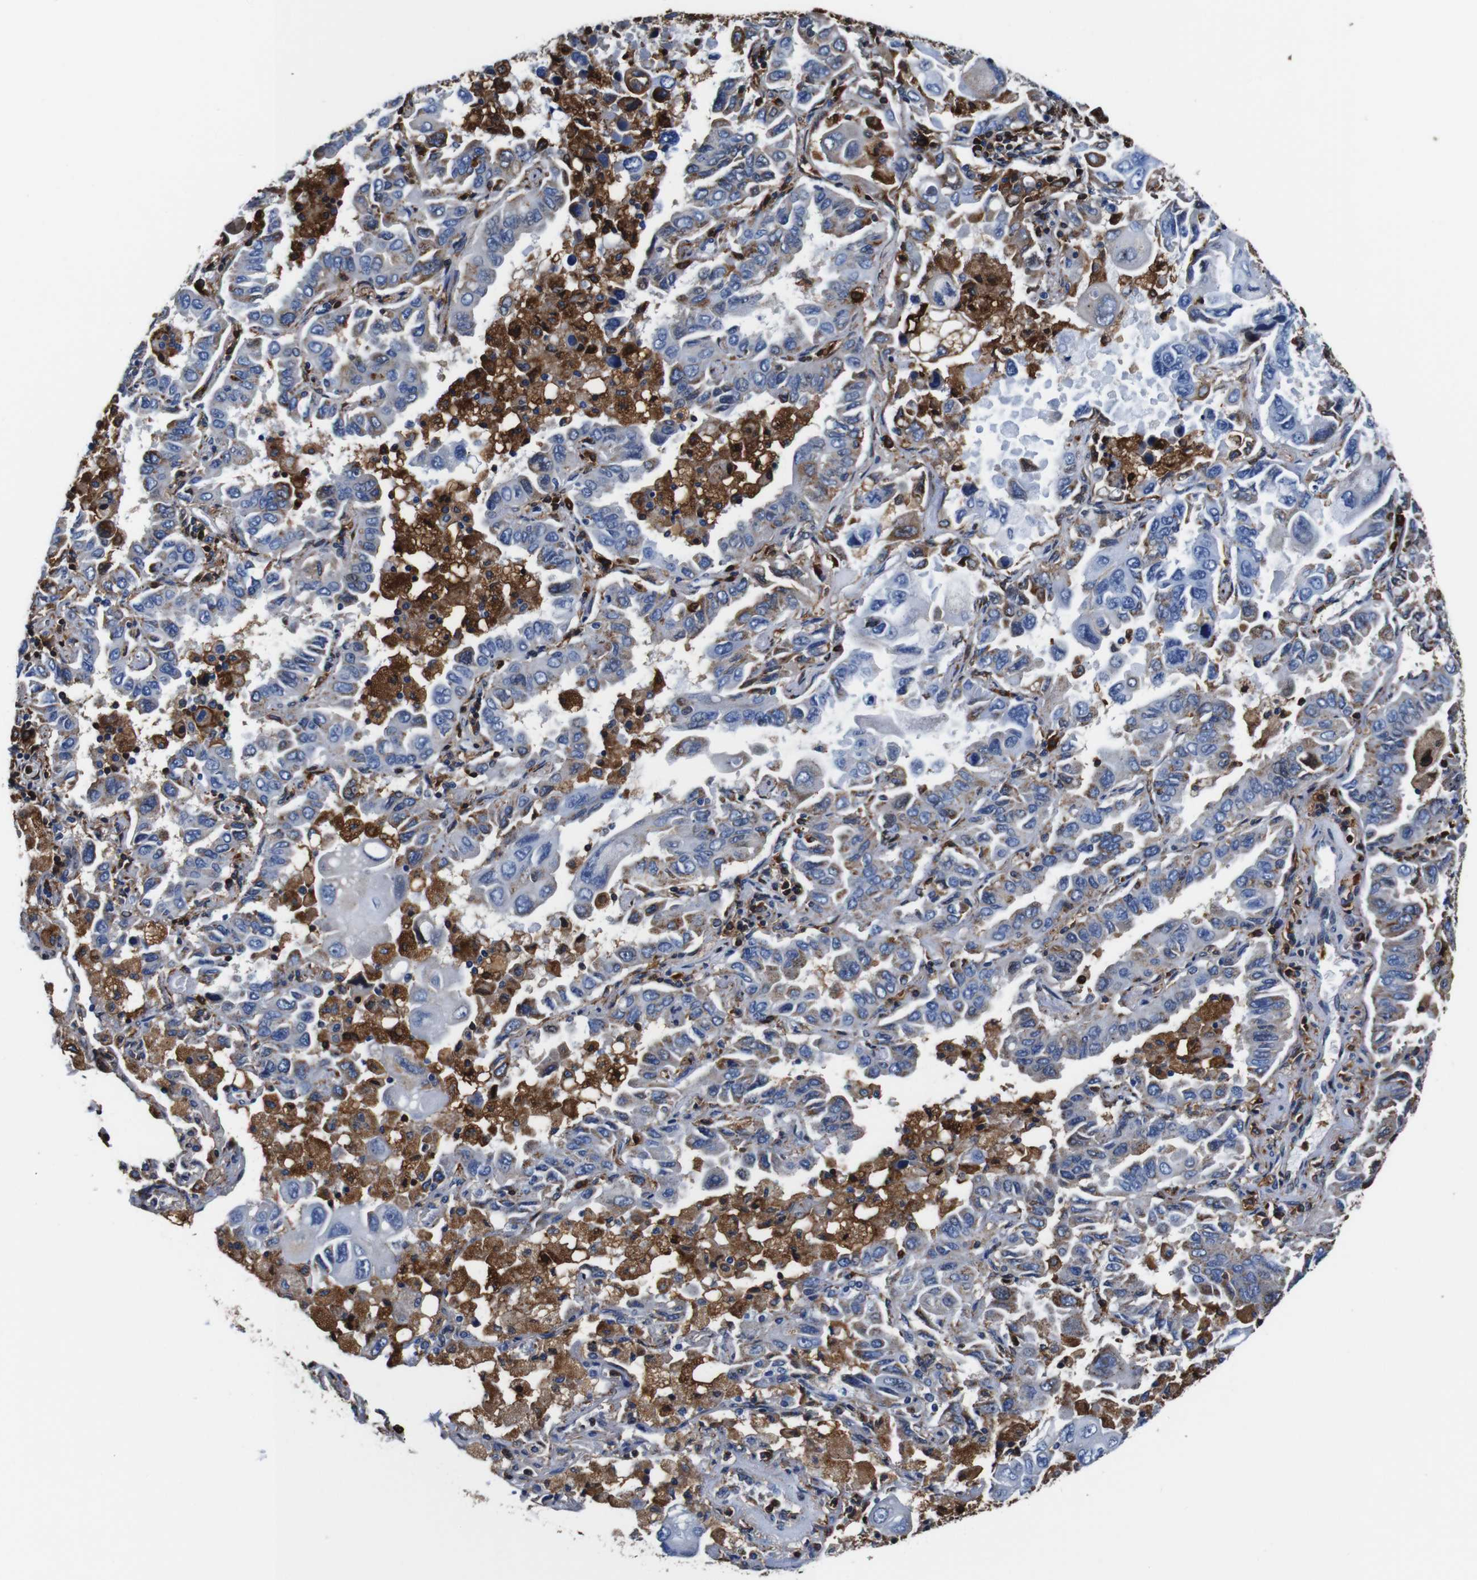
{"staining": {"intensity": "weak", "quantity": "<25%", "location": "cytoplasmic/membranous"}, "tissue": "lung cancer", "cell_type": "Tumor cells", "image_type": "cancer", "snomed": [{"axis": "morphology", "description": "Adenocarcinoma, NOS"}, {"axis": "topography", "description": "Lung"}], "caption": "The photomicrograph displays no significant staining in tumor cells of adenocarcinoma (lung).", "gene": "ANXA1", "patient": {"sex": "male", "age": 64}}